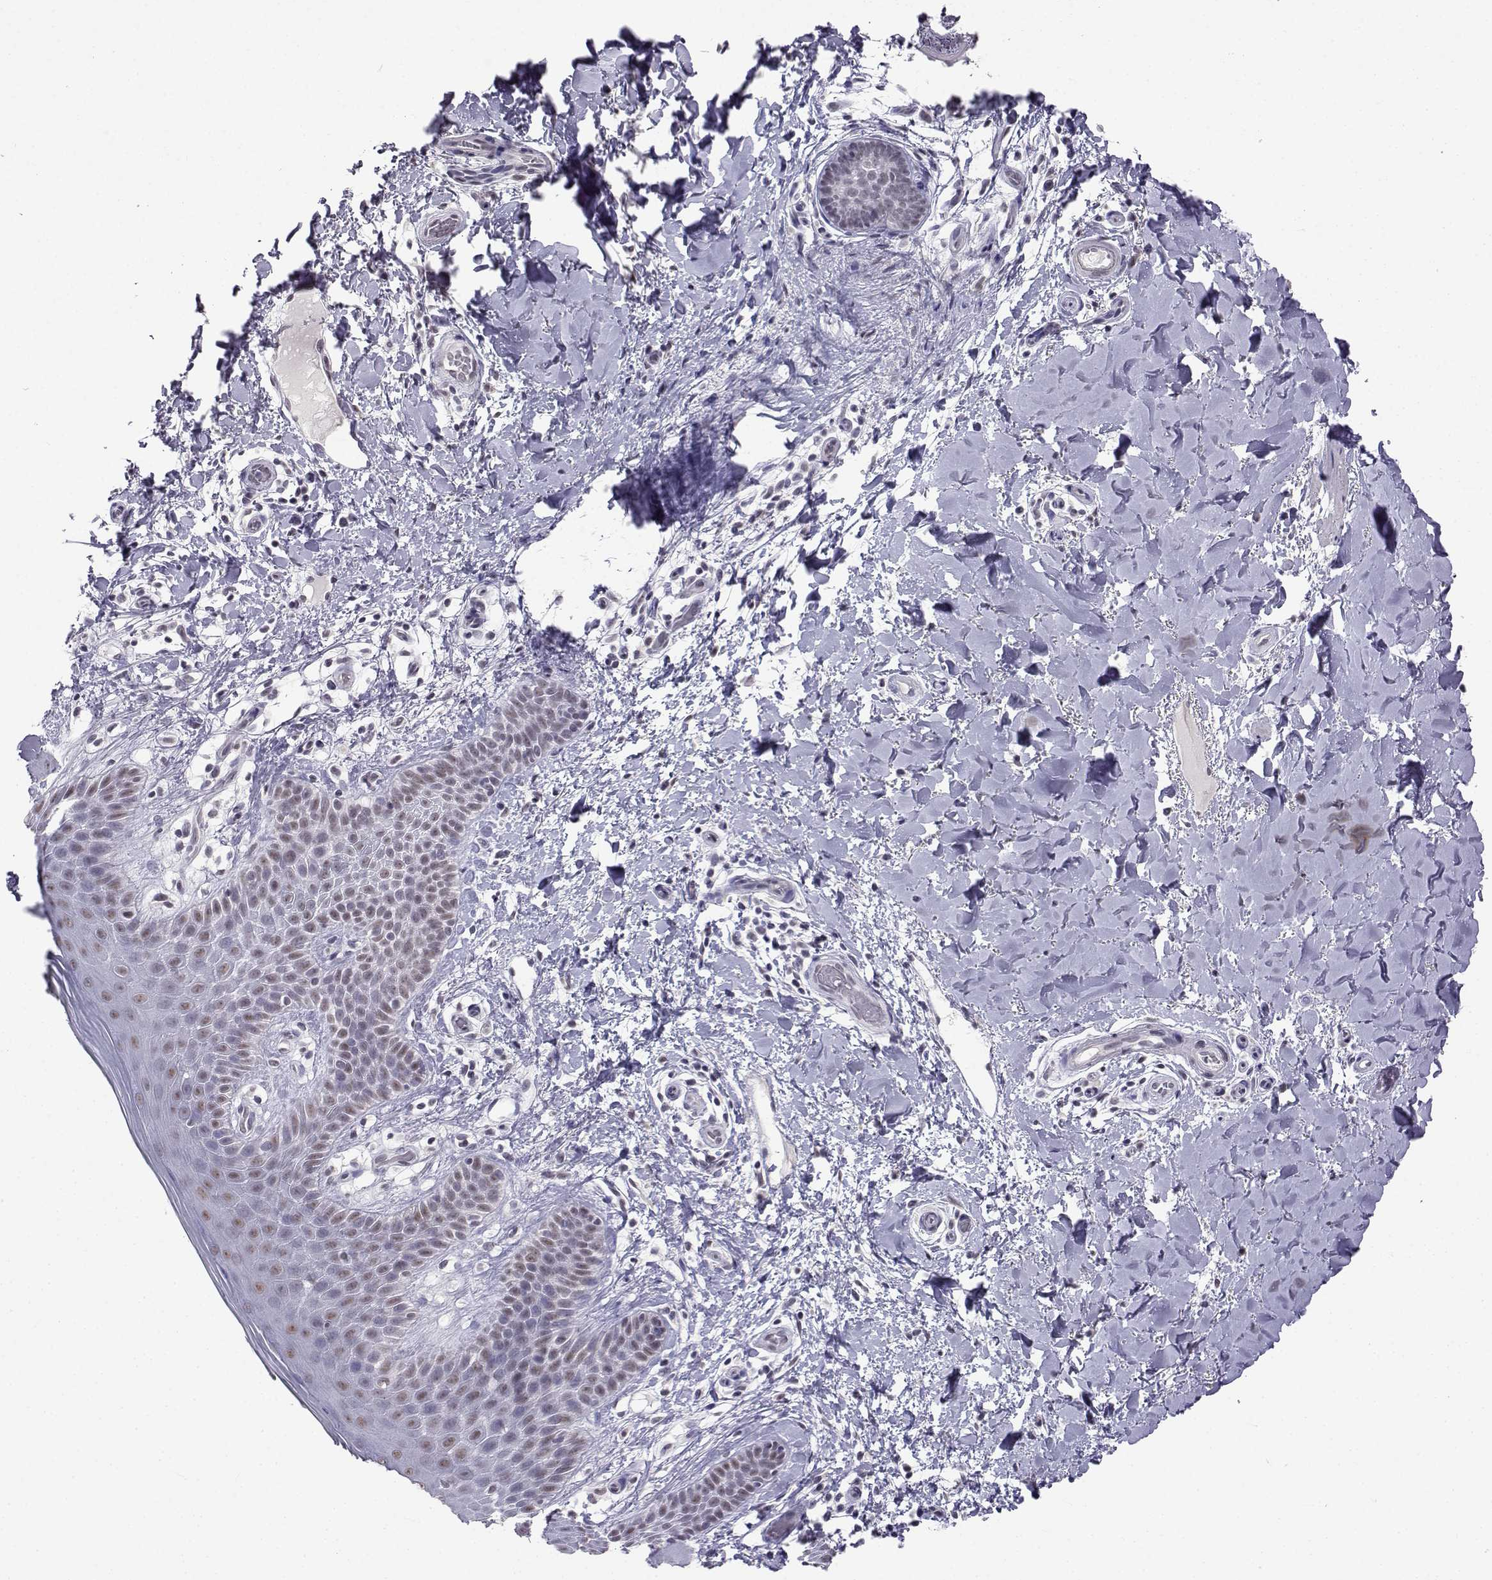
{"staining": {"intensity": "weak", "quantity": ">75%", "location": "nuclear"}, "tissue": "skin", "cell_type": "Epidermal cells", "image_type": "normal", "snomed": [{"axis": "morphology", "description": "Normal tissue, NOS"}, {"axis": "topography", "description": "Anal"}], "caption": "About >75% of epidermal cells in normal skin demonstrate weak nuclear protein positivity as visualized by brown immunohistochemical staining.", "gene": "MED26", "patient": {"sex": "male", "age": 36}}